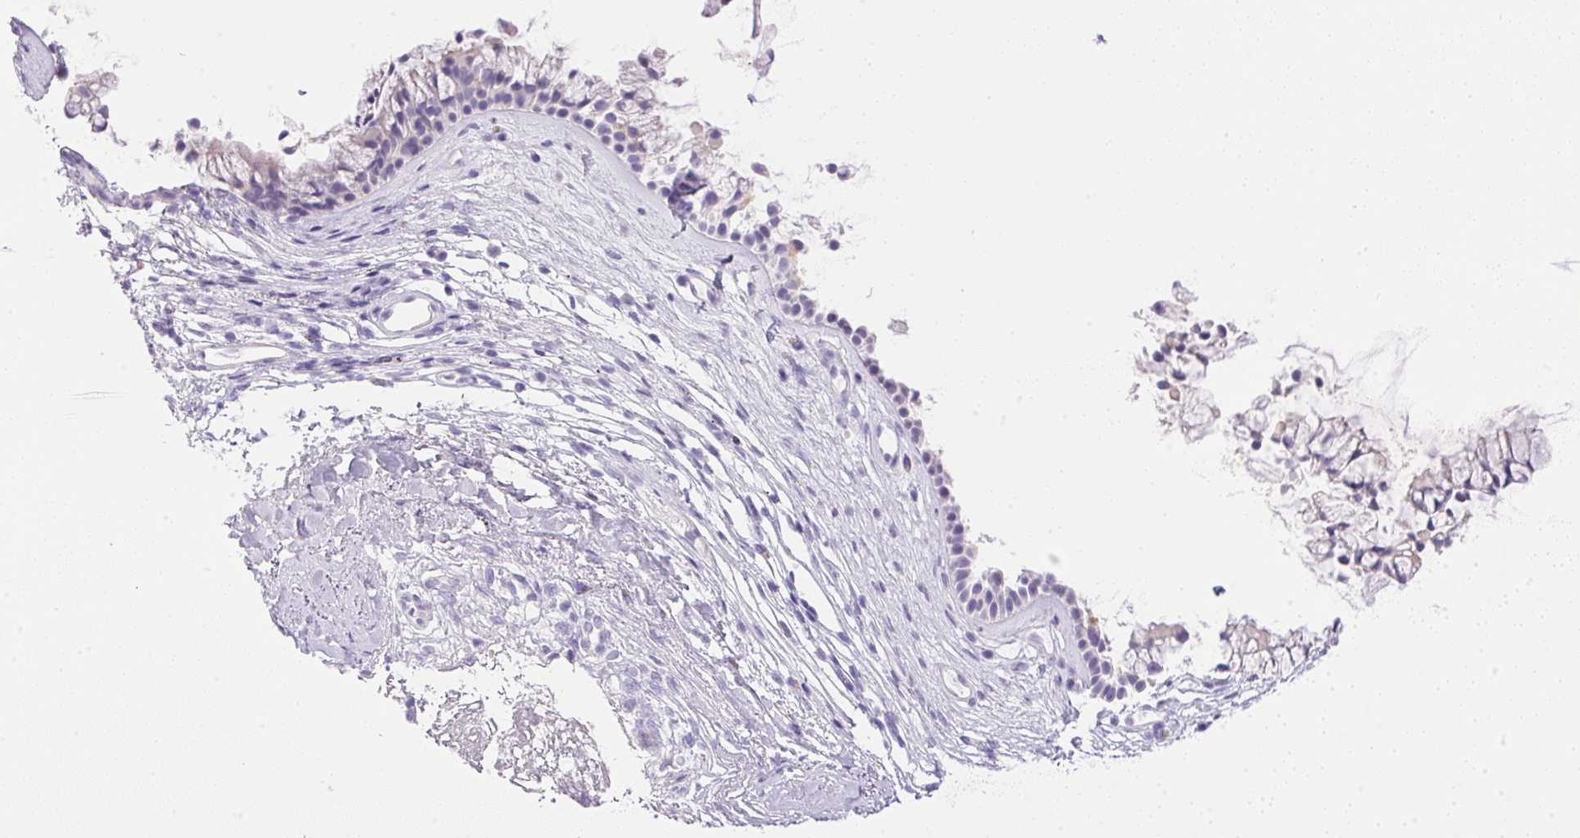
{"staining": {"intensity": "negative", "quantity": "none", "location": "none"}, "tissue": "nasopharynx", "cell_type": "Respiratory epithelial cells", "image_type": "normal", "snomed": [{"axis": "morphology", "description": "Normal tissue, NOS"}, {"axis": "topography", "description": "Nasopharynx"}], "caption": "The photomicrograph exhibits no staining of respiratory epithelial cells in normal nasopharynx. The staining is performed using DAB (3,3'-diaminobenzidine) brown chromogen with nuclei counter-stained in using hematoxylin.", "gene": "ATP6V0A4", "patient": {"sex": "female", "age": 75}}